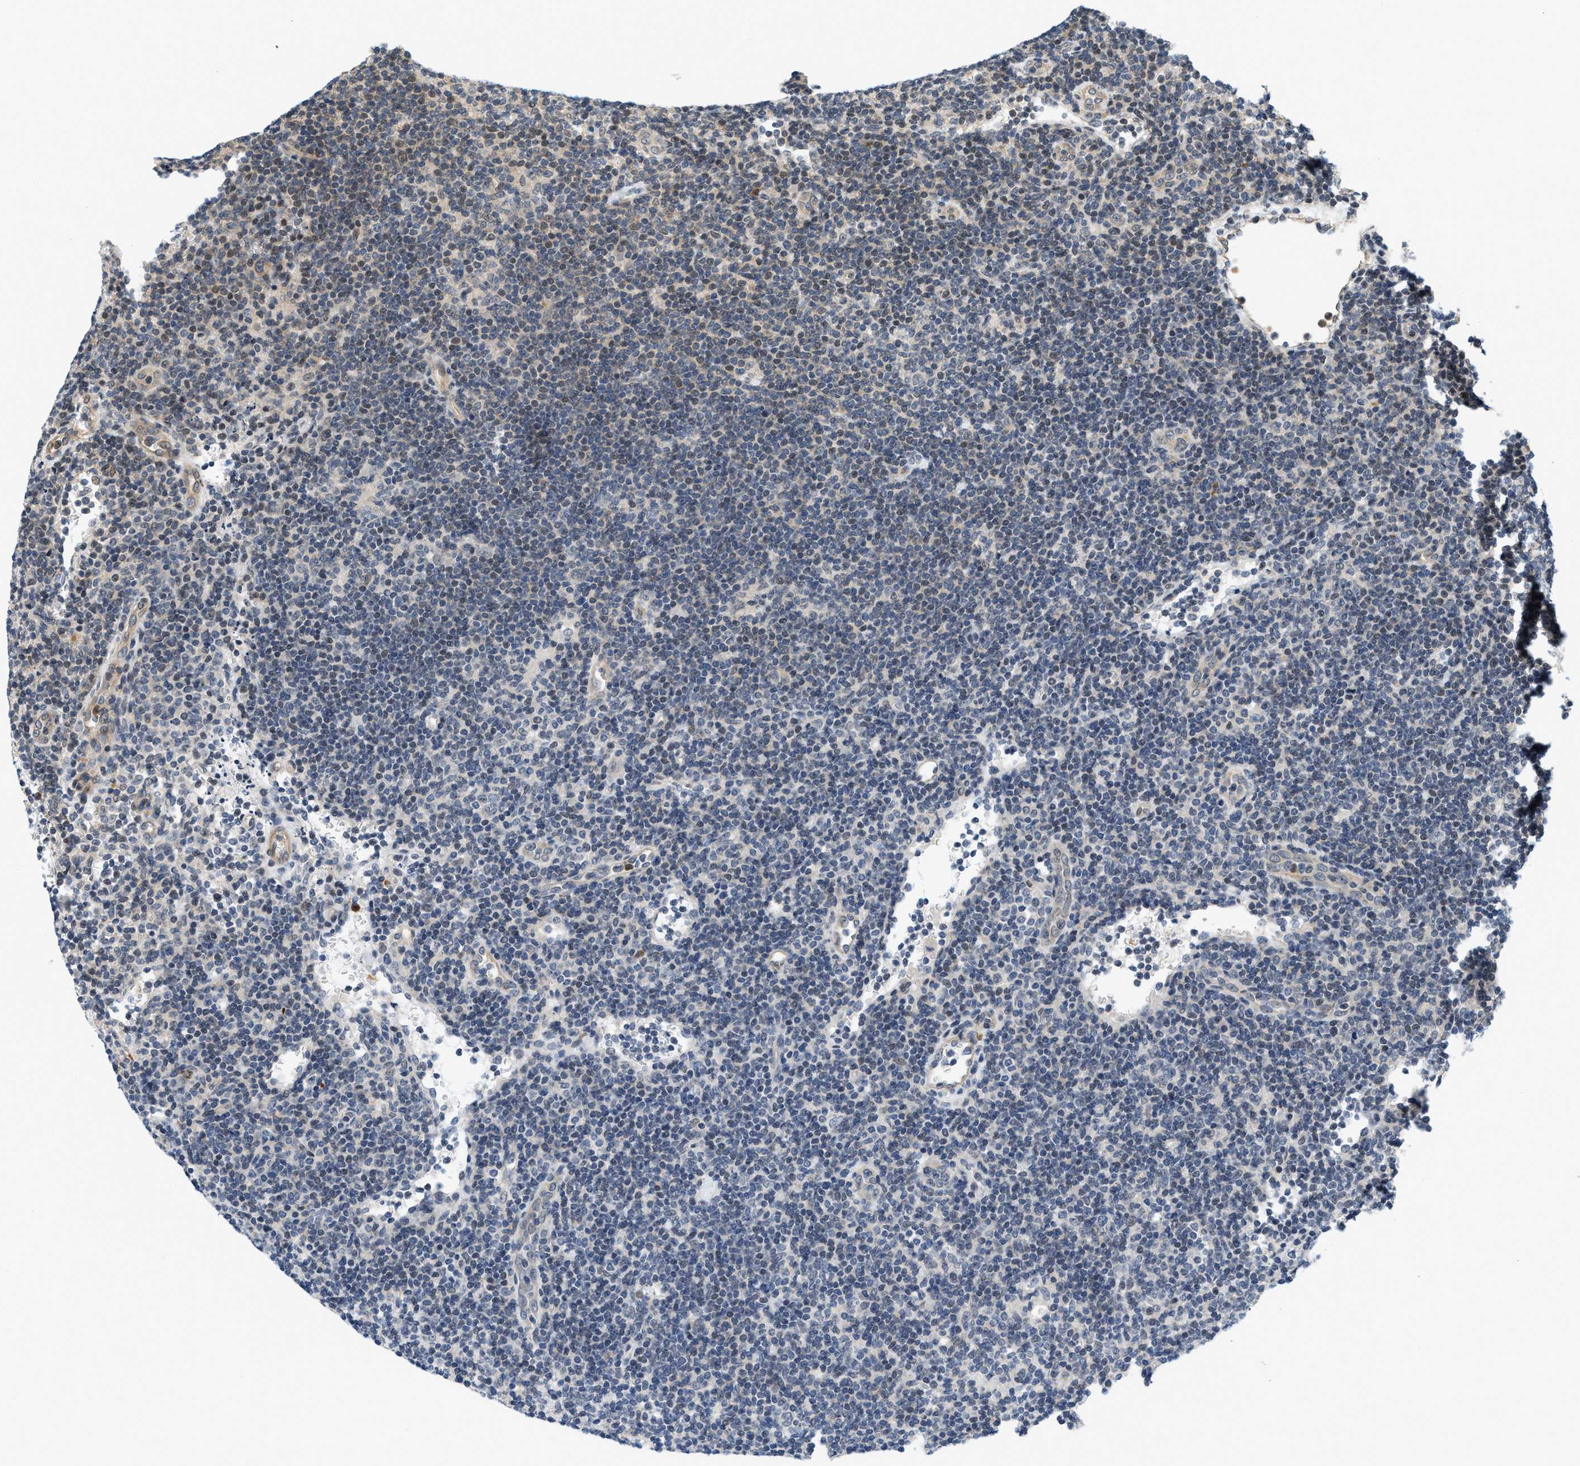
{"staining": {"intensity": "negative", "quantity": "none", "location": "none"}, "tissue": "lymphoma", "cell_type": "Tumor cells", "image_type": "cancer", "snomed": [{"axis": "morphology", "description": "Hodgkin's disease, NOS"}, {"axis": "topography", "description": "Lymph node"}], "caption": "Immunohistochemistry photomicrograph of lymphoma stained for a protein (brown), which reveals no staining in tumor cells. The staining was performed using DAB to visualize the protein expression in brown, while the nuclei were stained in blue with hematoxylin (Magnification: 20x).", "gene": "KMT2A", "patient": {"sex": "female", "age": 57}}